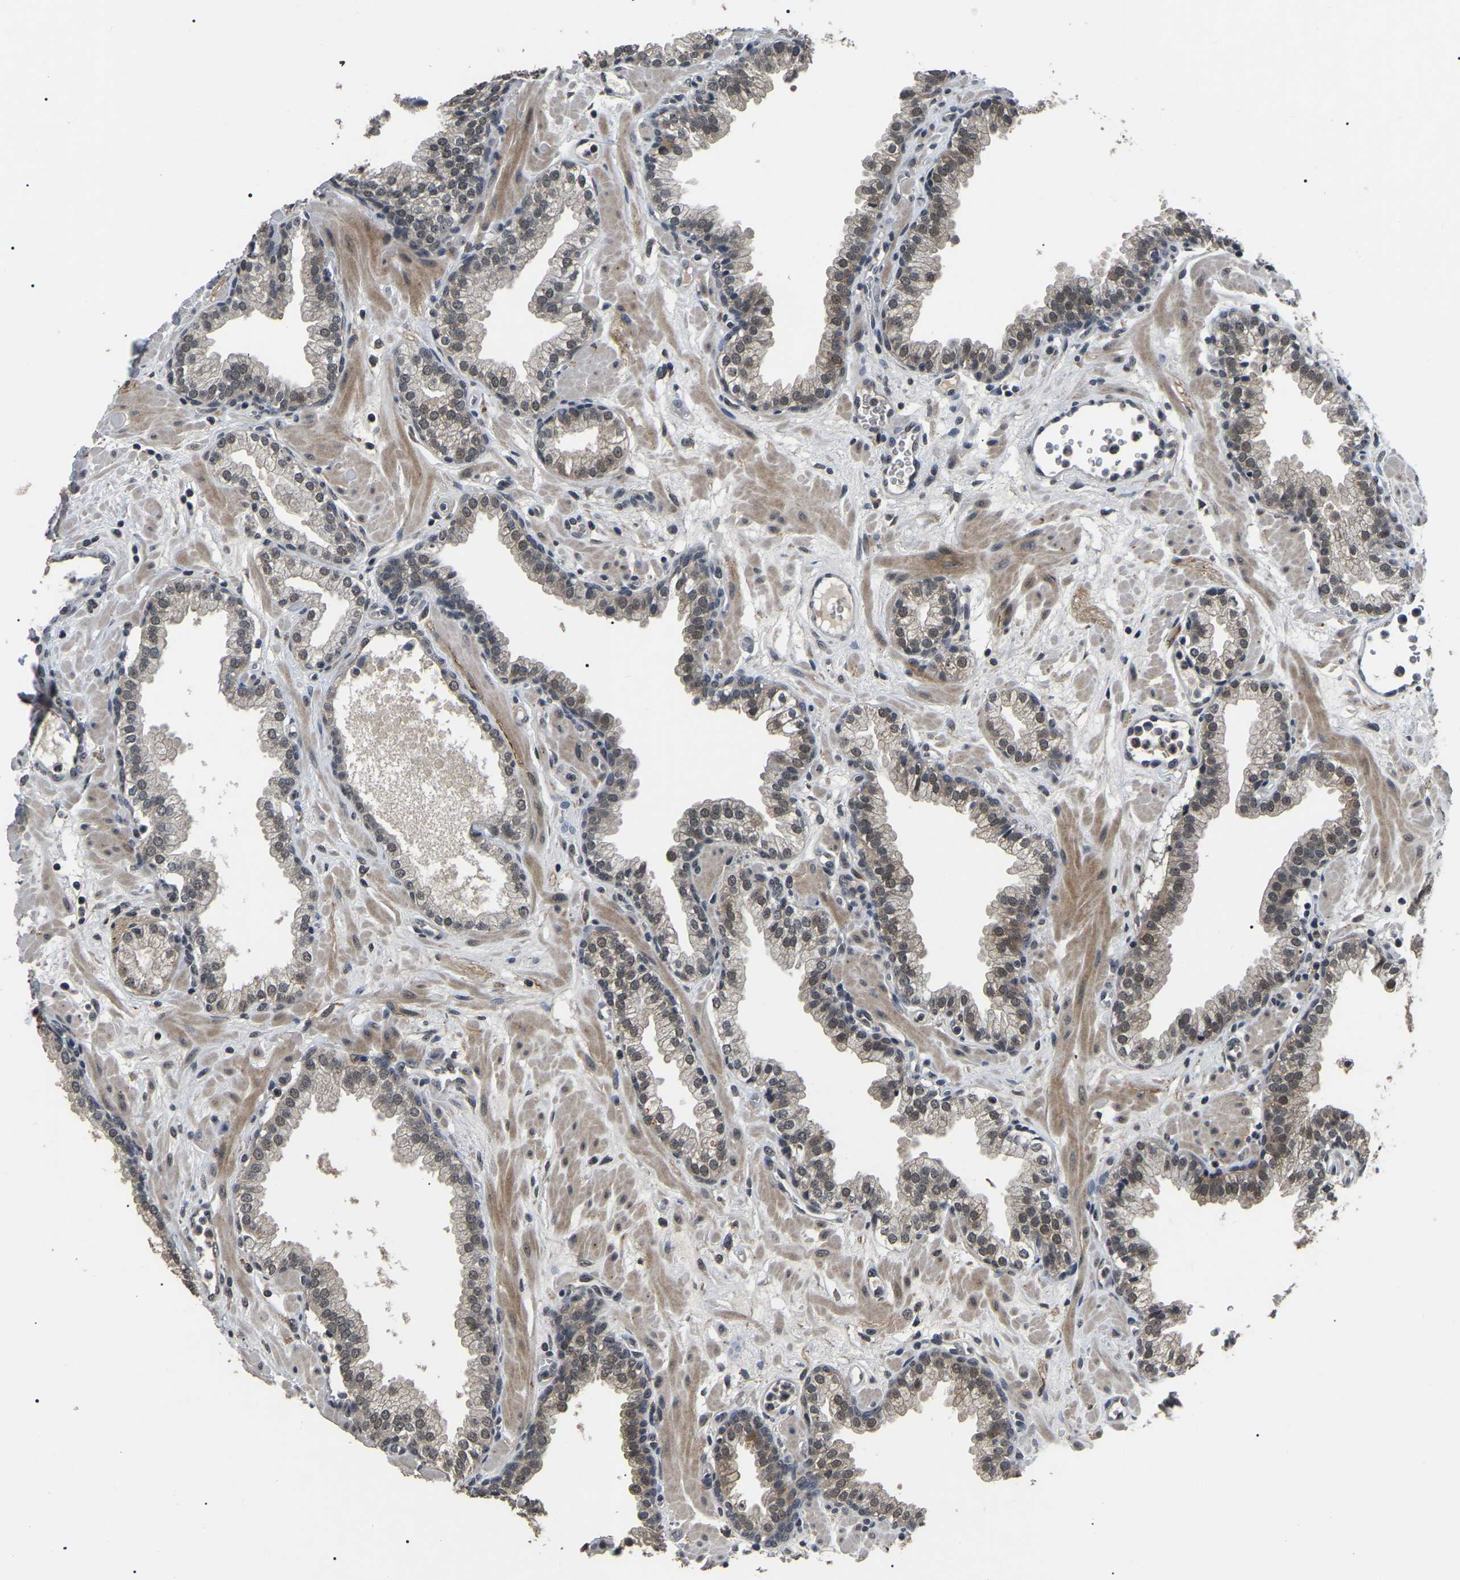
{"staining": {"intensity": "weak", "quantity": "25%-75%", "location": "cytoplasmic/membranous,nuclear"}, "tissue": "prostate", "cell_type": "Glandular cells", "image_type": "normal", "snomed": [{"axis": "morphology", "description": "Normal tissue, NOS"}, {"axis": "morphology", "description": "Urothelial carcinoma, Low grade"}, {"axis": "topography", "description": "Urinary bladder"}, {"axis": "topography", "description": "Prostate"}], "caption": "Benign prostate demonstrates weak cytoplasmic/membranous,nuclear expression in approximately 25%-75% of glandular cells.", "gene": "PPM1E", "patient": {"sex": "male", "age": 60}}